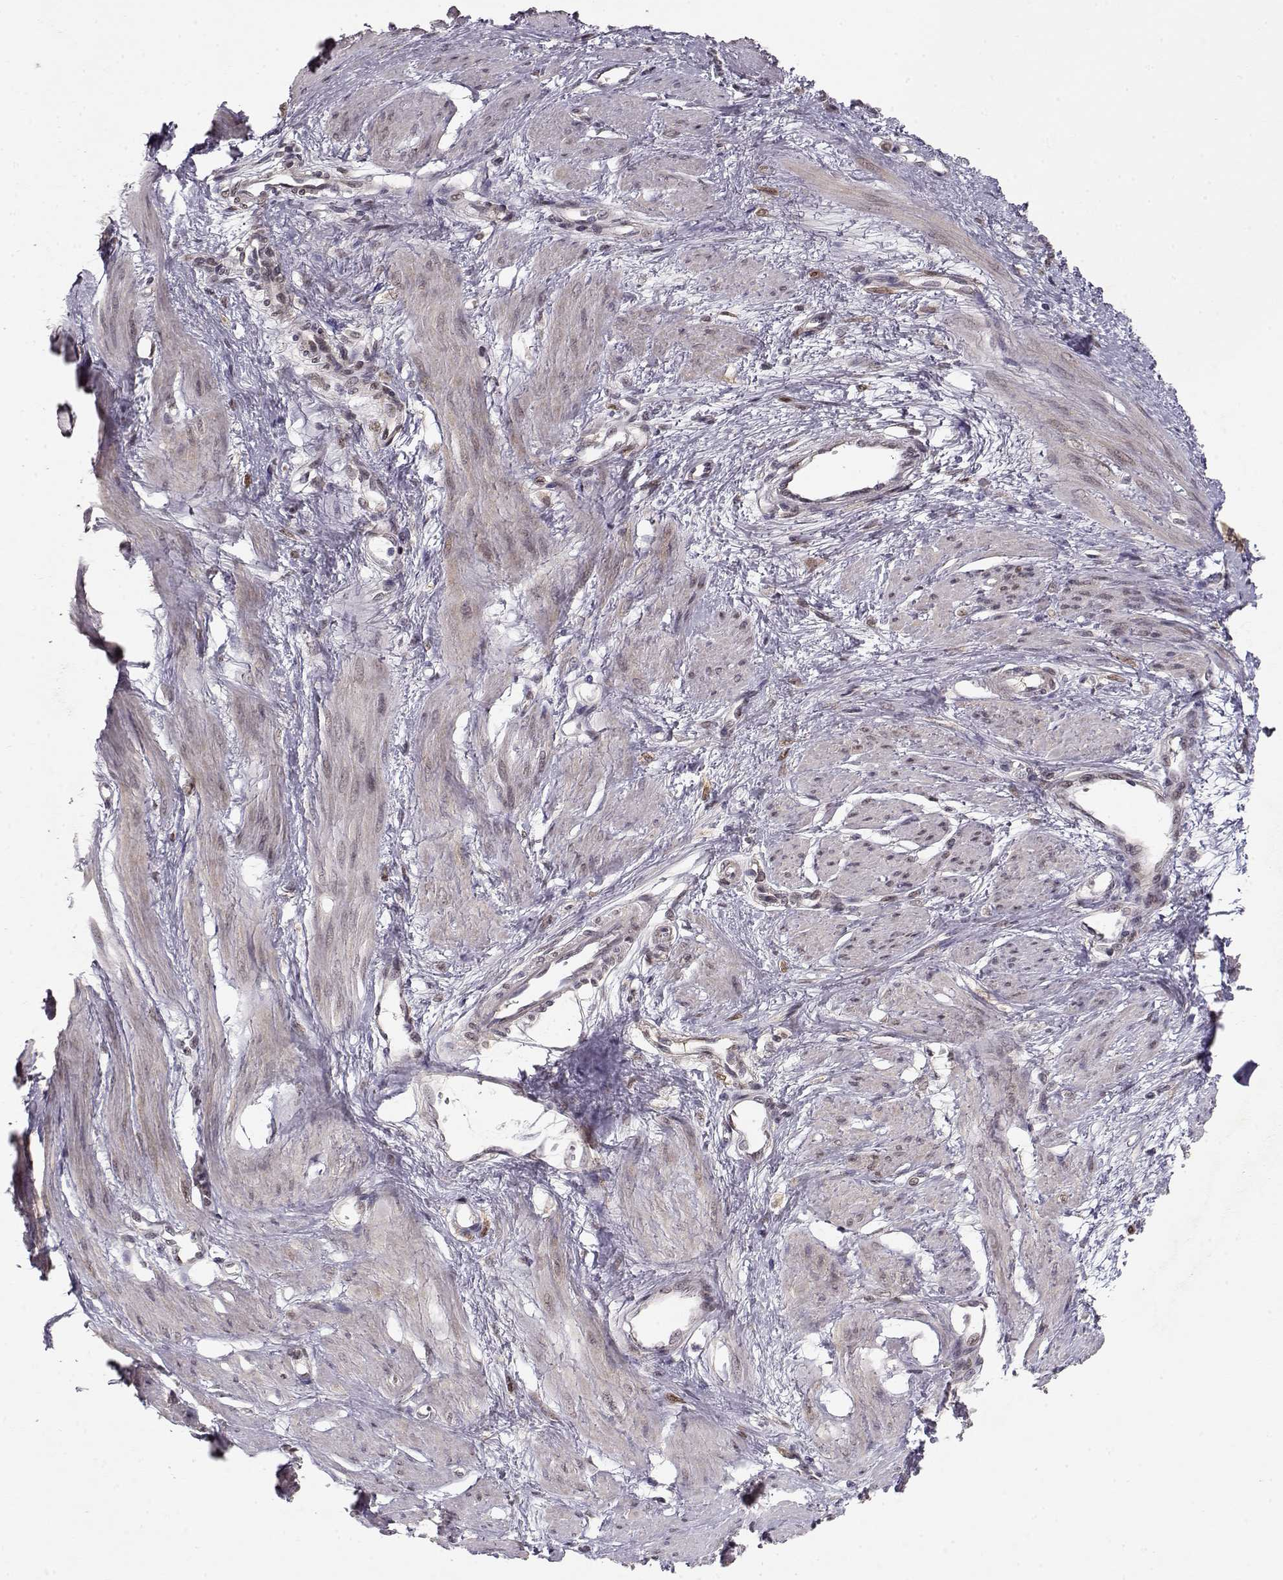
{"staining": {"intensity": "weak", "quantity": "25%-75%", "location": "cytoplasmic/membranous"}, "tissue": "smooth muscle", "cell_type": "Smooth muscle cells", "image_type": "normal", "snomed": [{"axis": "morphology", "description": "Normal tissue, NOS"}, {"axis": "topography", "description": "Smooth muscle"}, {"axis": "topography", "description": "Uterus"}], "caption": "Unremarkable smooth muscle exhibits weak cytoplasmic/membranous staining in approximately 25%-75% of smooth muscle cells The protein is shown in brown color, while the nuclei are stained blue..", "gene": "CDK4", "patient": {"sex": "female", "age": 39}}